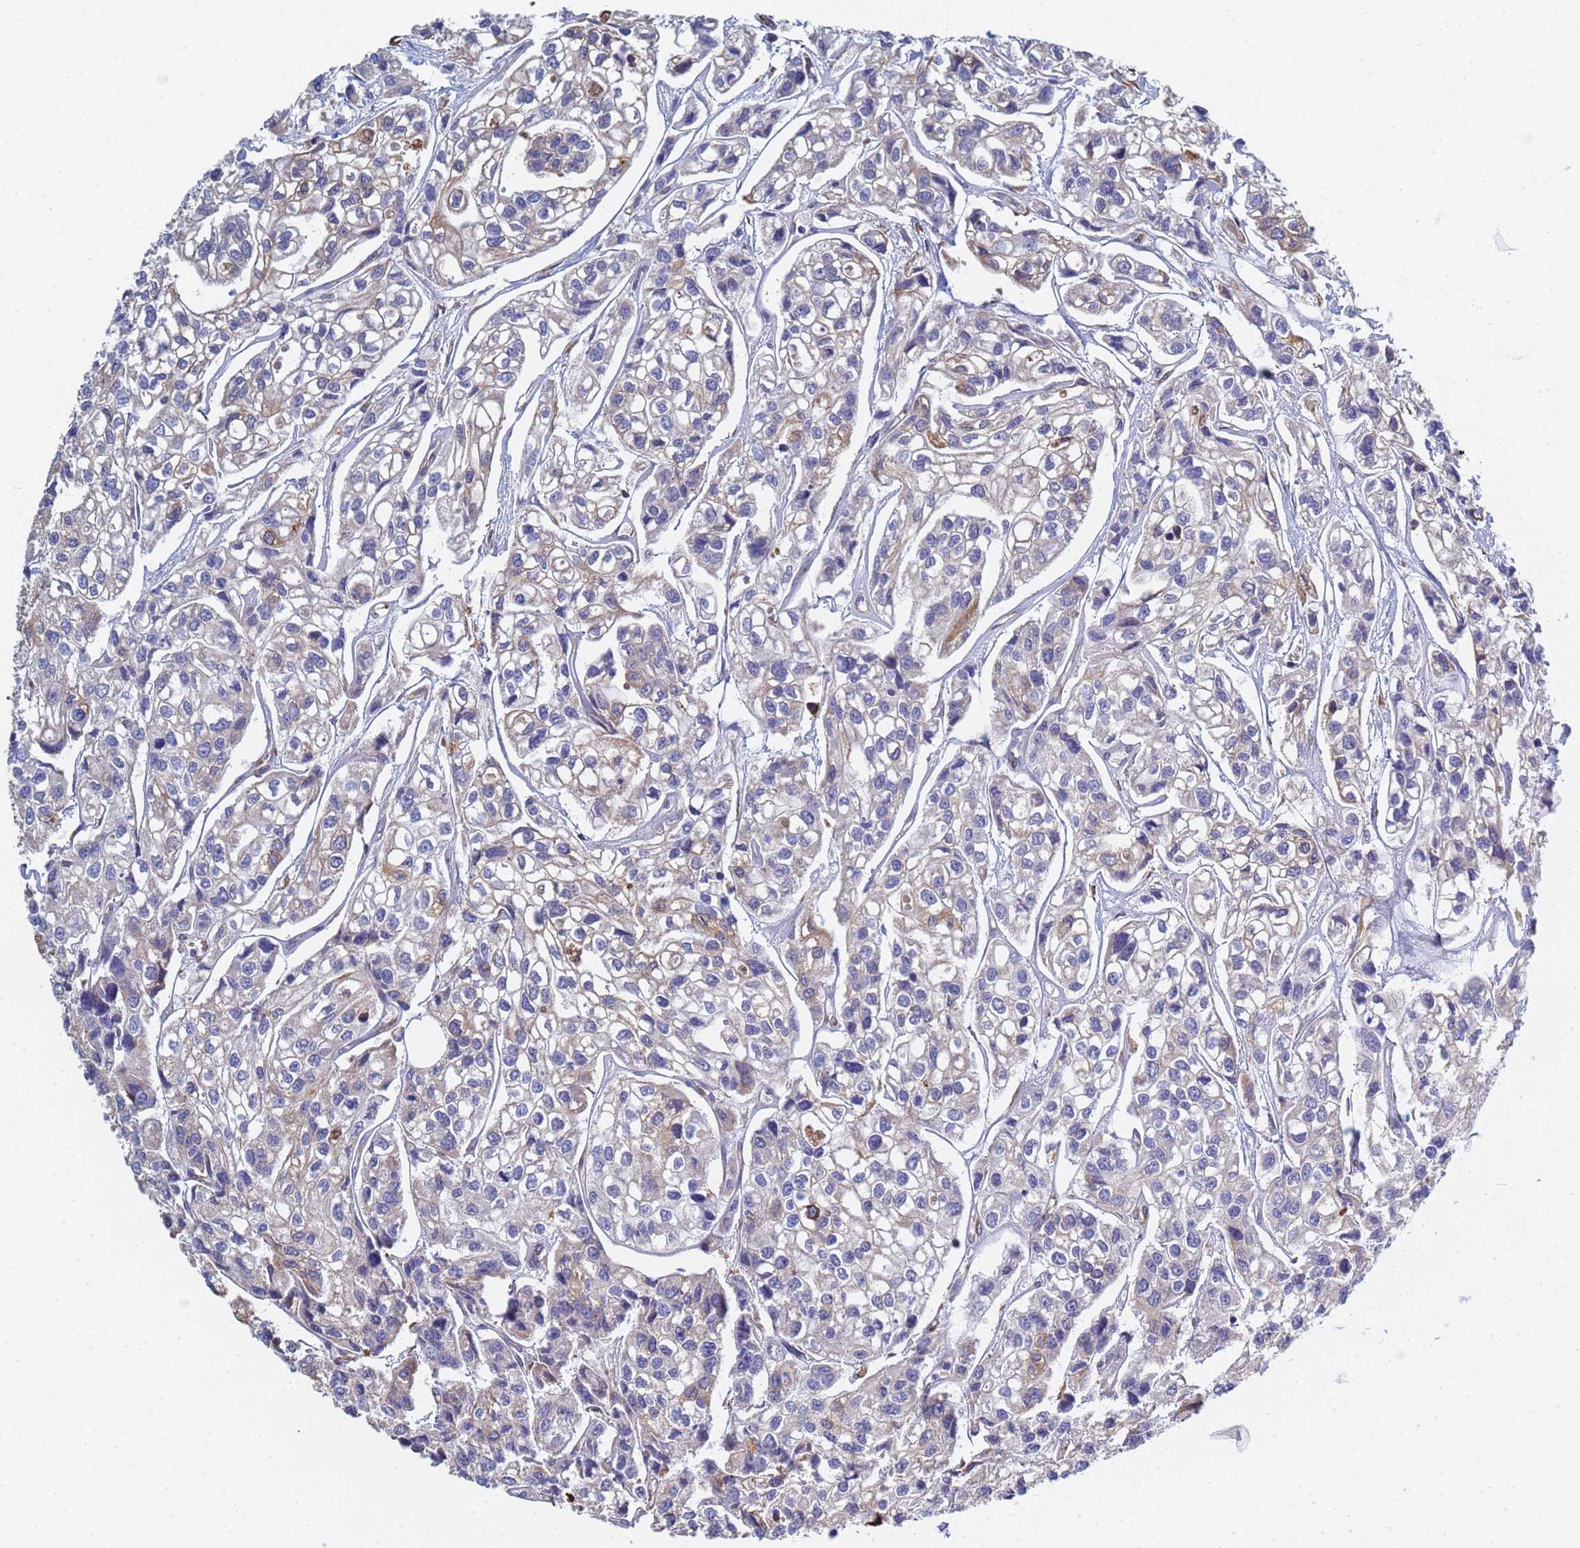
{"staining": {"intensity": "weak", "quantity": "<25%", "location": "cytoplasmic/membranous"}, "tissue": "urothelial cancer", "cell_type": "Tumor cells", "image_type": "cancer", "snomed": [{"axis": "morphology", "description": "Urothelial carcinoma, High grade"}, {"axis": "topography", "description": "Urinary bladder"}], "caption": "Photomicrograph shows no significant protein staining in tumor cells of urothelial cancer.", "gene": "GDAP2", "patient": {"sex": "male", "age": 67}}